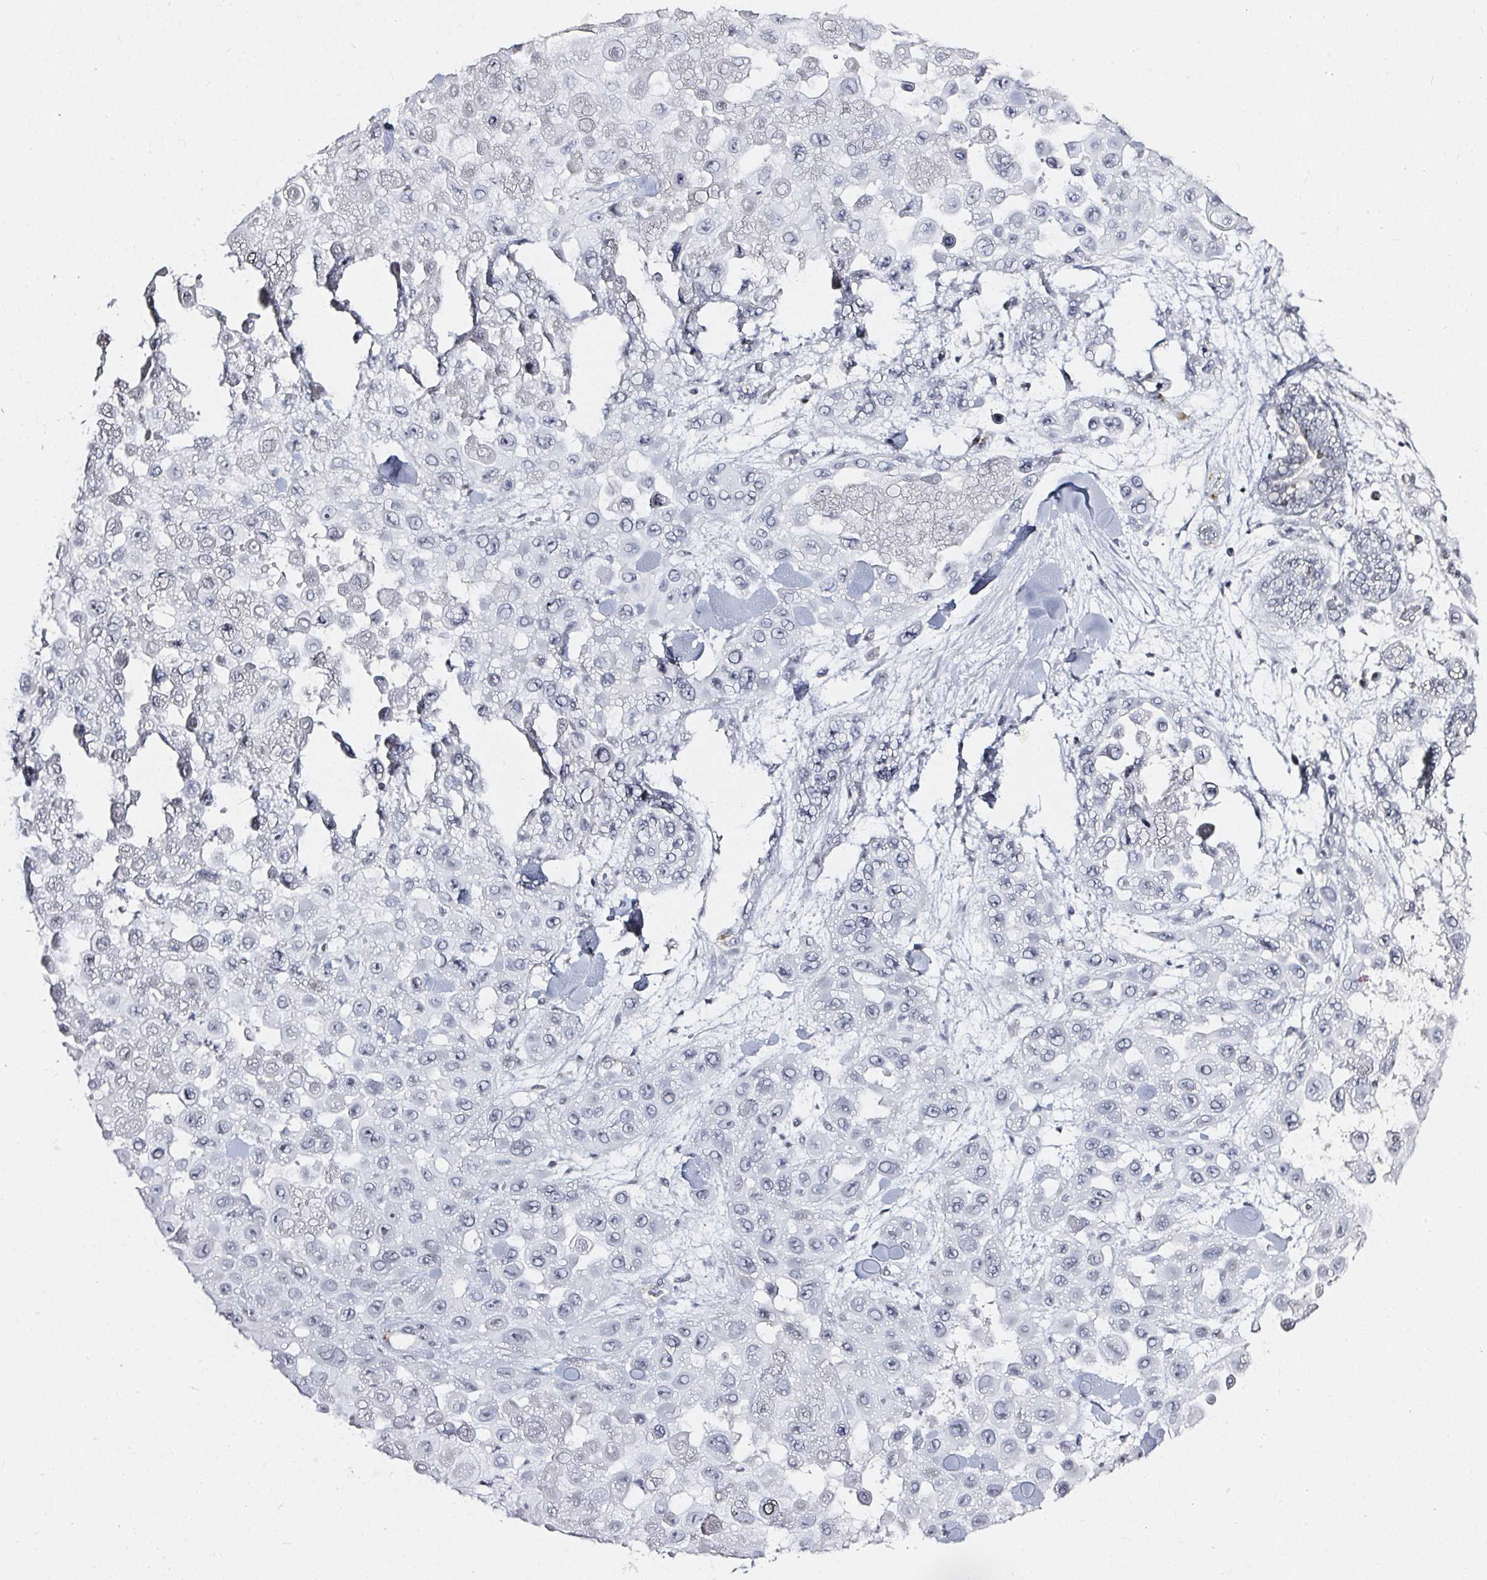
{"staining": {"intensity": "negative", "quantity": "none", "location": "none"}, "tissue": "skin cancer", "cell_type": "Tumor cells", "image_type": "cancer", "snomed": [{"axis": "morphology", "description": "Squamous cell carcinoma, NOS"}, {"axis": "topography", "description": "Skin"}], "caption": "Skin cancer (squamous cell carcinoma) was stained to show a protein in brown. There is no significant staining in tumor cells. (Stains: DAB immunohistochemistry (IHC) with hematoxylin counter stain, Microscopy: brightfield microscopy at high magnification).", "gene": "ACAN", "patient": {"sex": "male", "age": 81}}